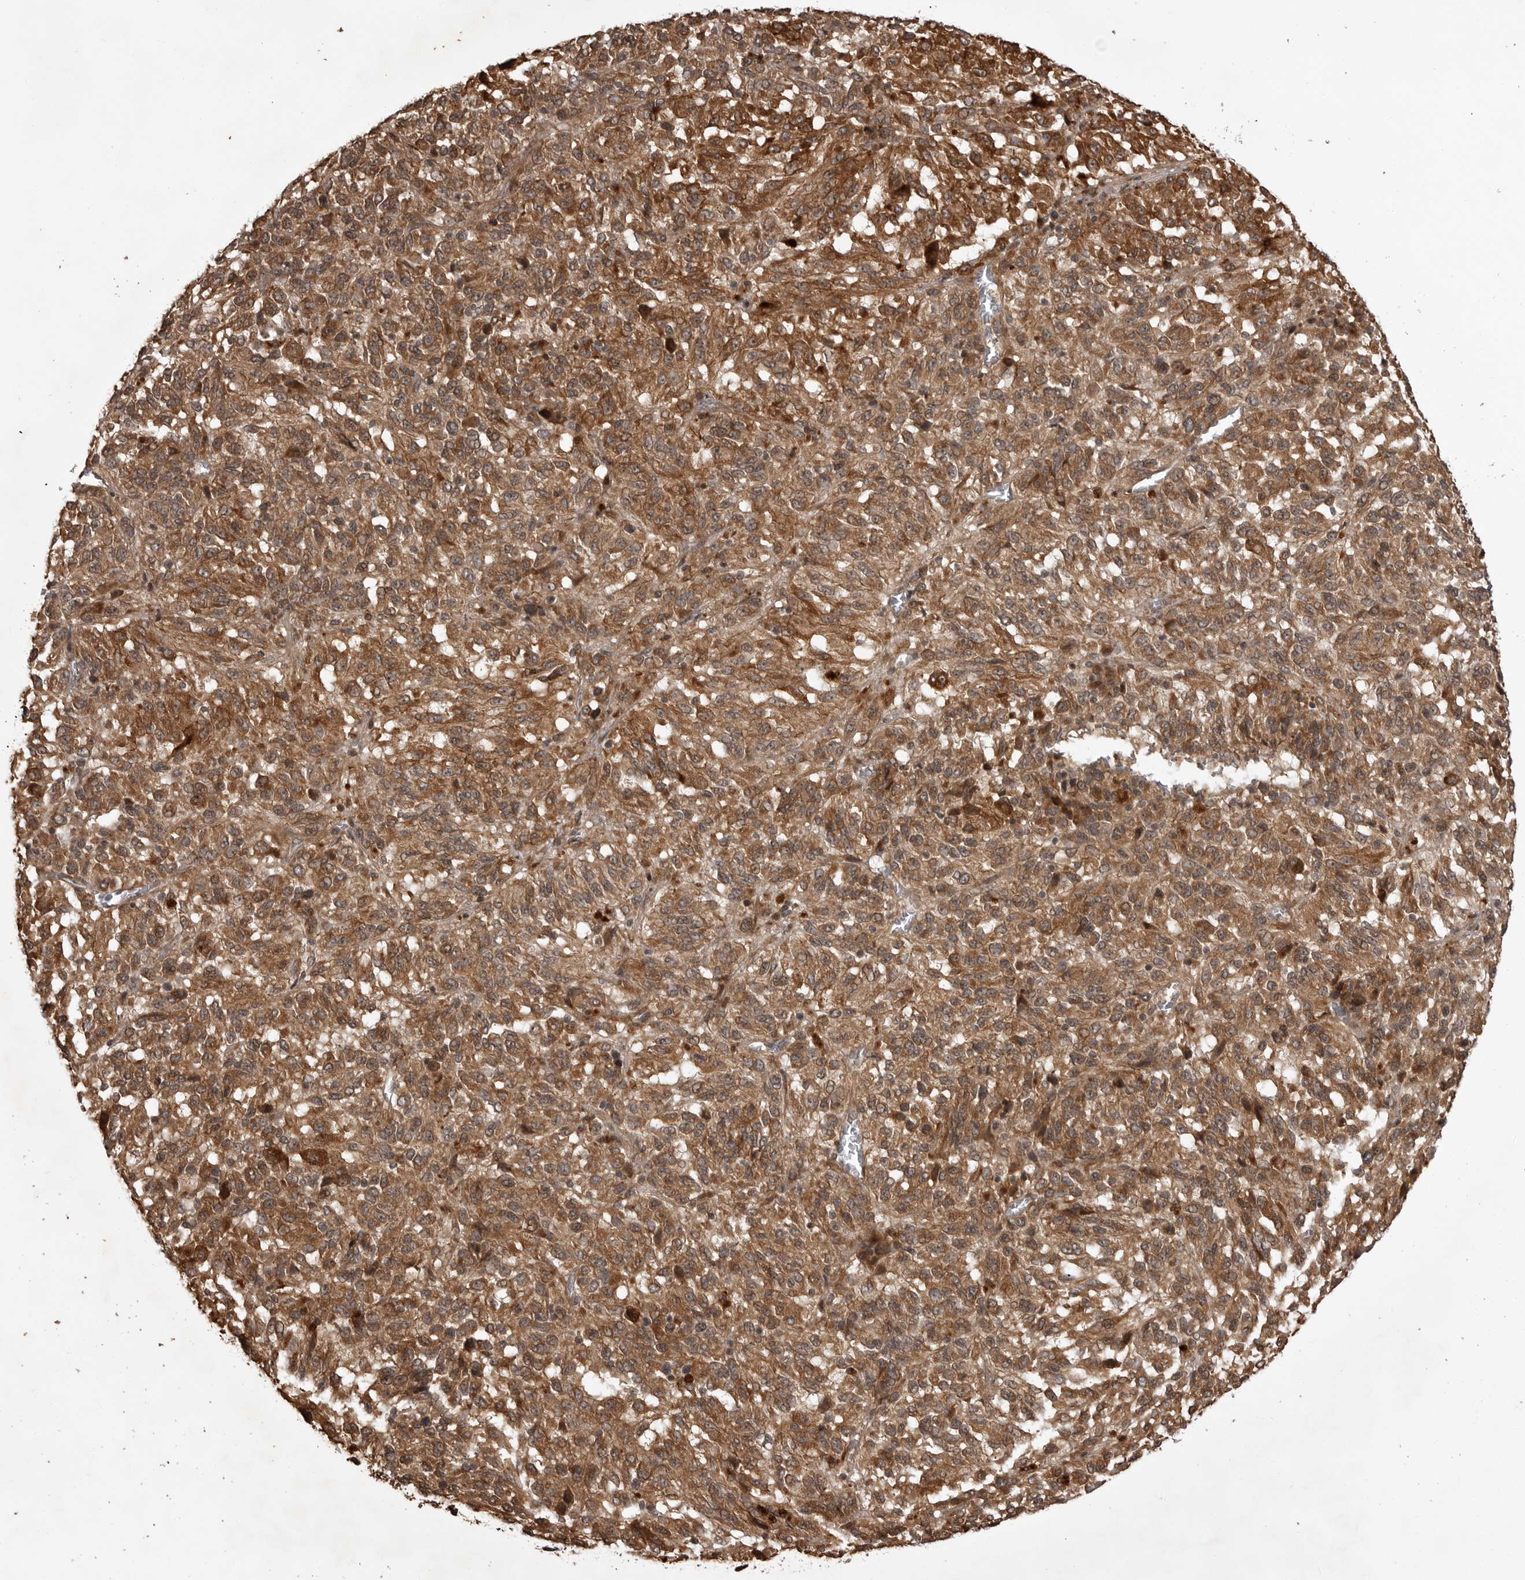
{"staining": {"intensity": "moderate", "quantity": ">75%", "location": "cytoplasmic/membranous"}, "tissue": "melanoma", "cell_type": "Tumor cells", "image_type": "cancer", "snomed": [{"axis": "morphology", "description": "Malignant melanoma, Metastatic site"}, {"axis": "topography", "description": "Lung"}], "caption": "This photomicrograph reveals IHC staining of human malignant melanoma (metastatic site), with medium moderate cytoplasmic/membranous staining in approximately >75% of tumor cells.", "gene": "AKAP7", "patient": {"sex": "male", "age": 64}}